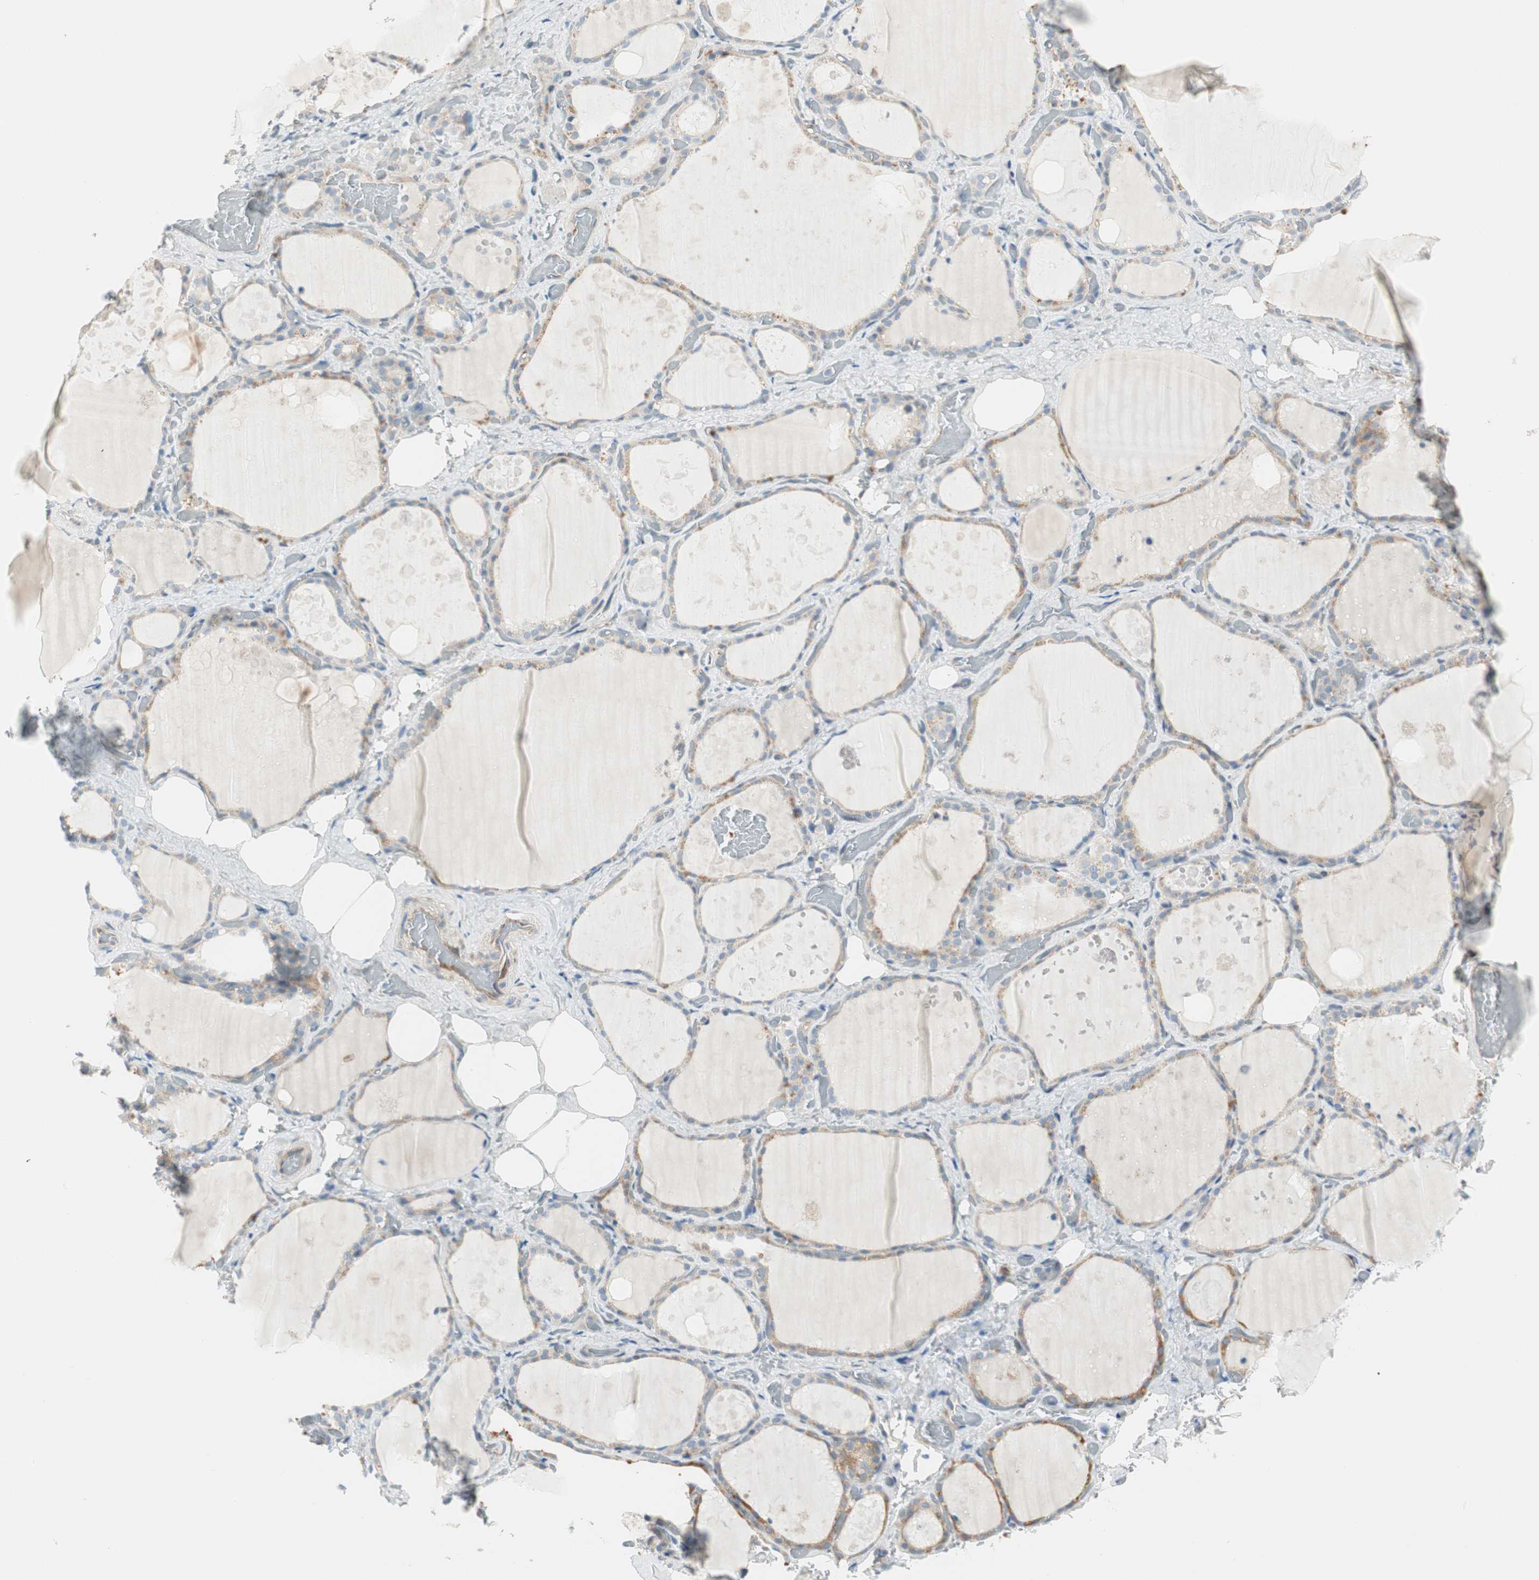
{"staining": {"intensity": "weak", "quantity": "25%-75%", "location": "cytoplasmic/membranous"}, "tissue": "thyroid gland", "cell_type": "Glandular cells", "image_type": "normal", "snomed": [{"axis": "morphology", "description": "Normal tissue, NOS"}, {"axis": "topography", "description": "Thyroid gland"}], "caption": "Protein analysis of unremarkable thyroid gland displays weak cytoplasmic/membranous expression in about 25%-75% of glandular cells. Immunohistochemistry (ihc) stains the protein of interest in brown and the nuclei are stained blue.", "gene": "CDK3", "patient": {"sex": "male", "age": 61}}